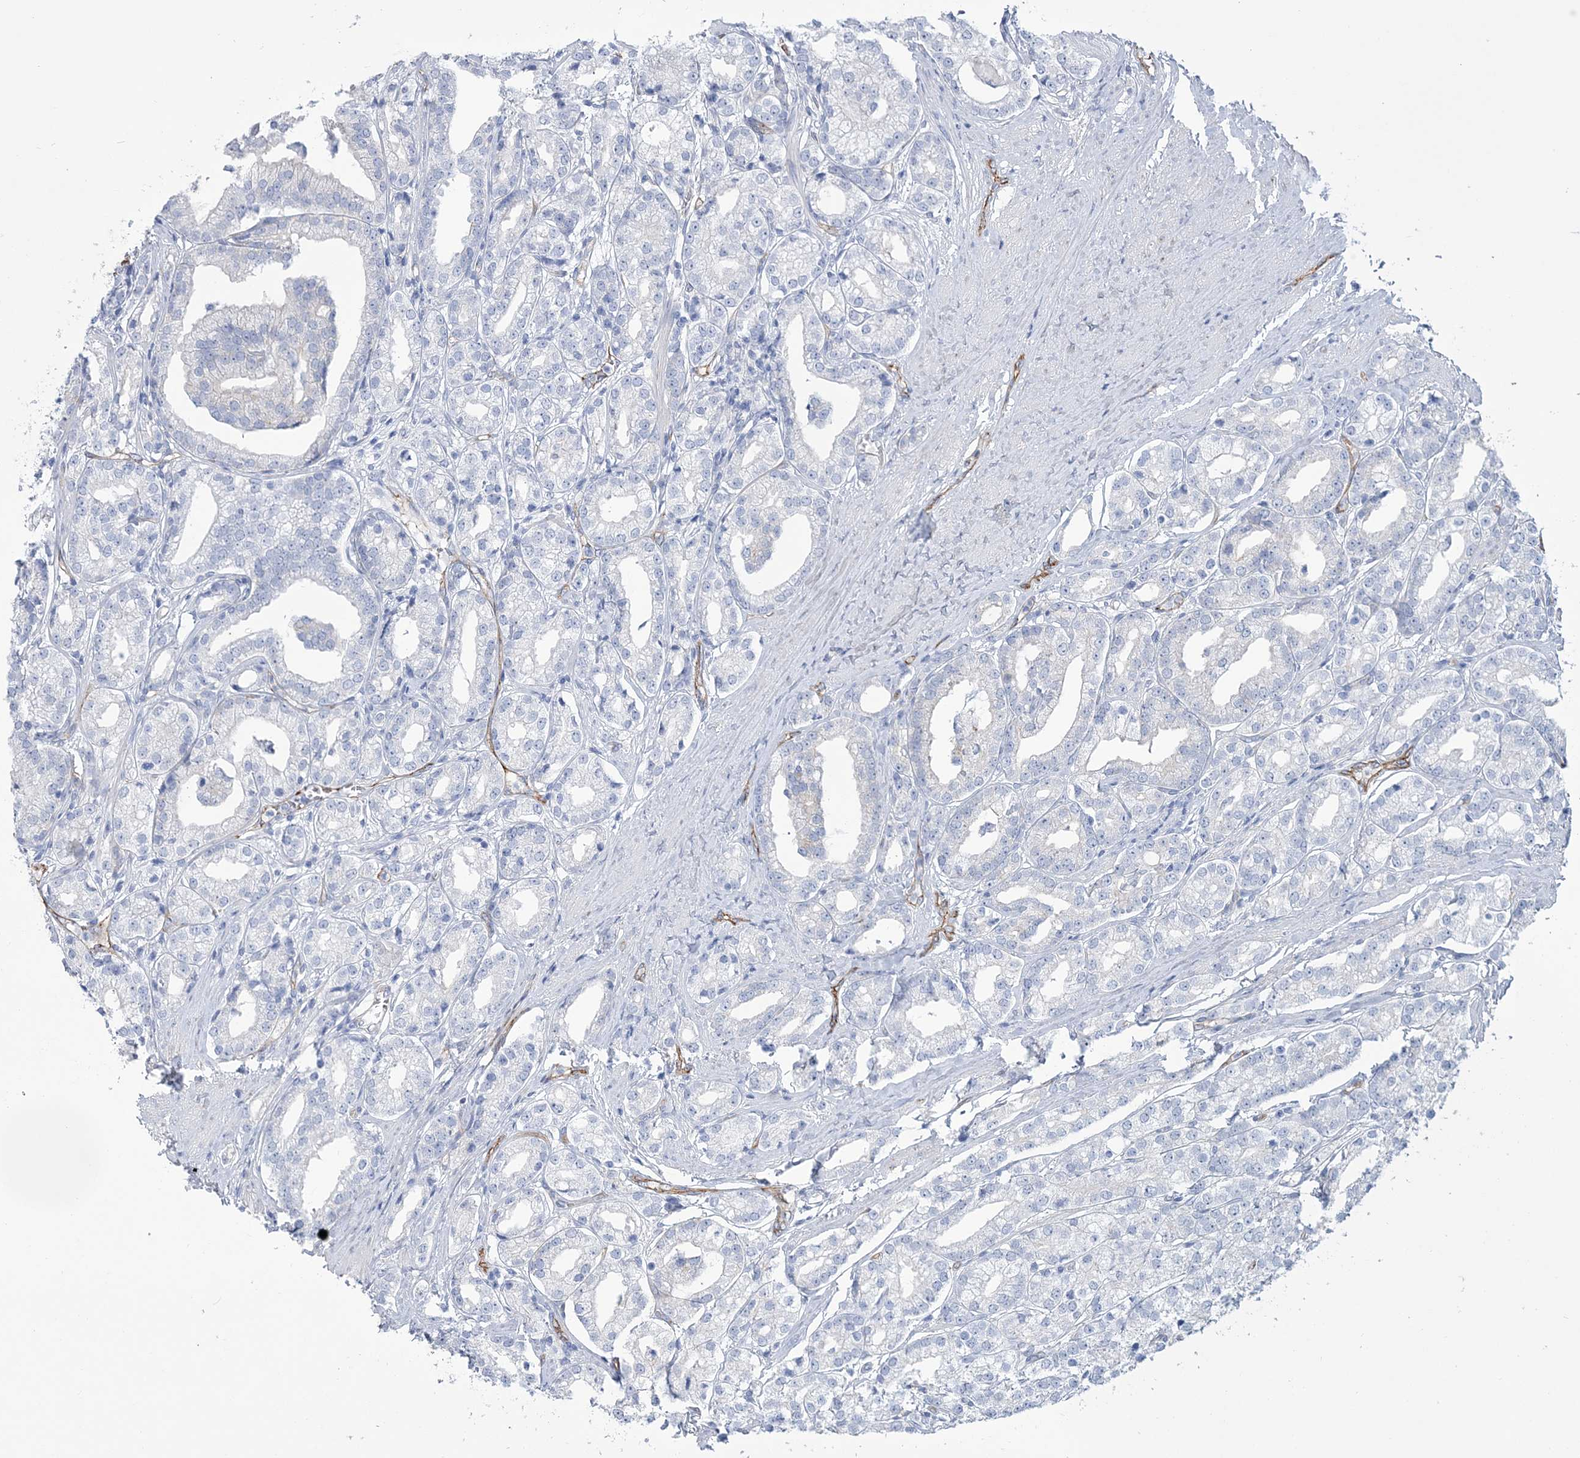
{"staining": {"intensity": "negative", "quantity": "none", "location": "none"}, "tissue": "prostate cancer", "cell_type": "Tumor cells", "image_type": "cancer", "snomed": [{"axis": "morphology", "description": "Adenocarcinoma, High grade"}, {"axis": "topography", "description": "Prostate"}], "caption": "Human prostate adenocarcinoma (high-grade) stained for a protein using IHC reveals no positivity in tumor cells.", "gene": "RAB11FIP5", "patient": {"sex": "male", "age": 69}}